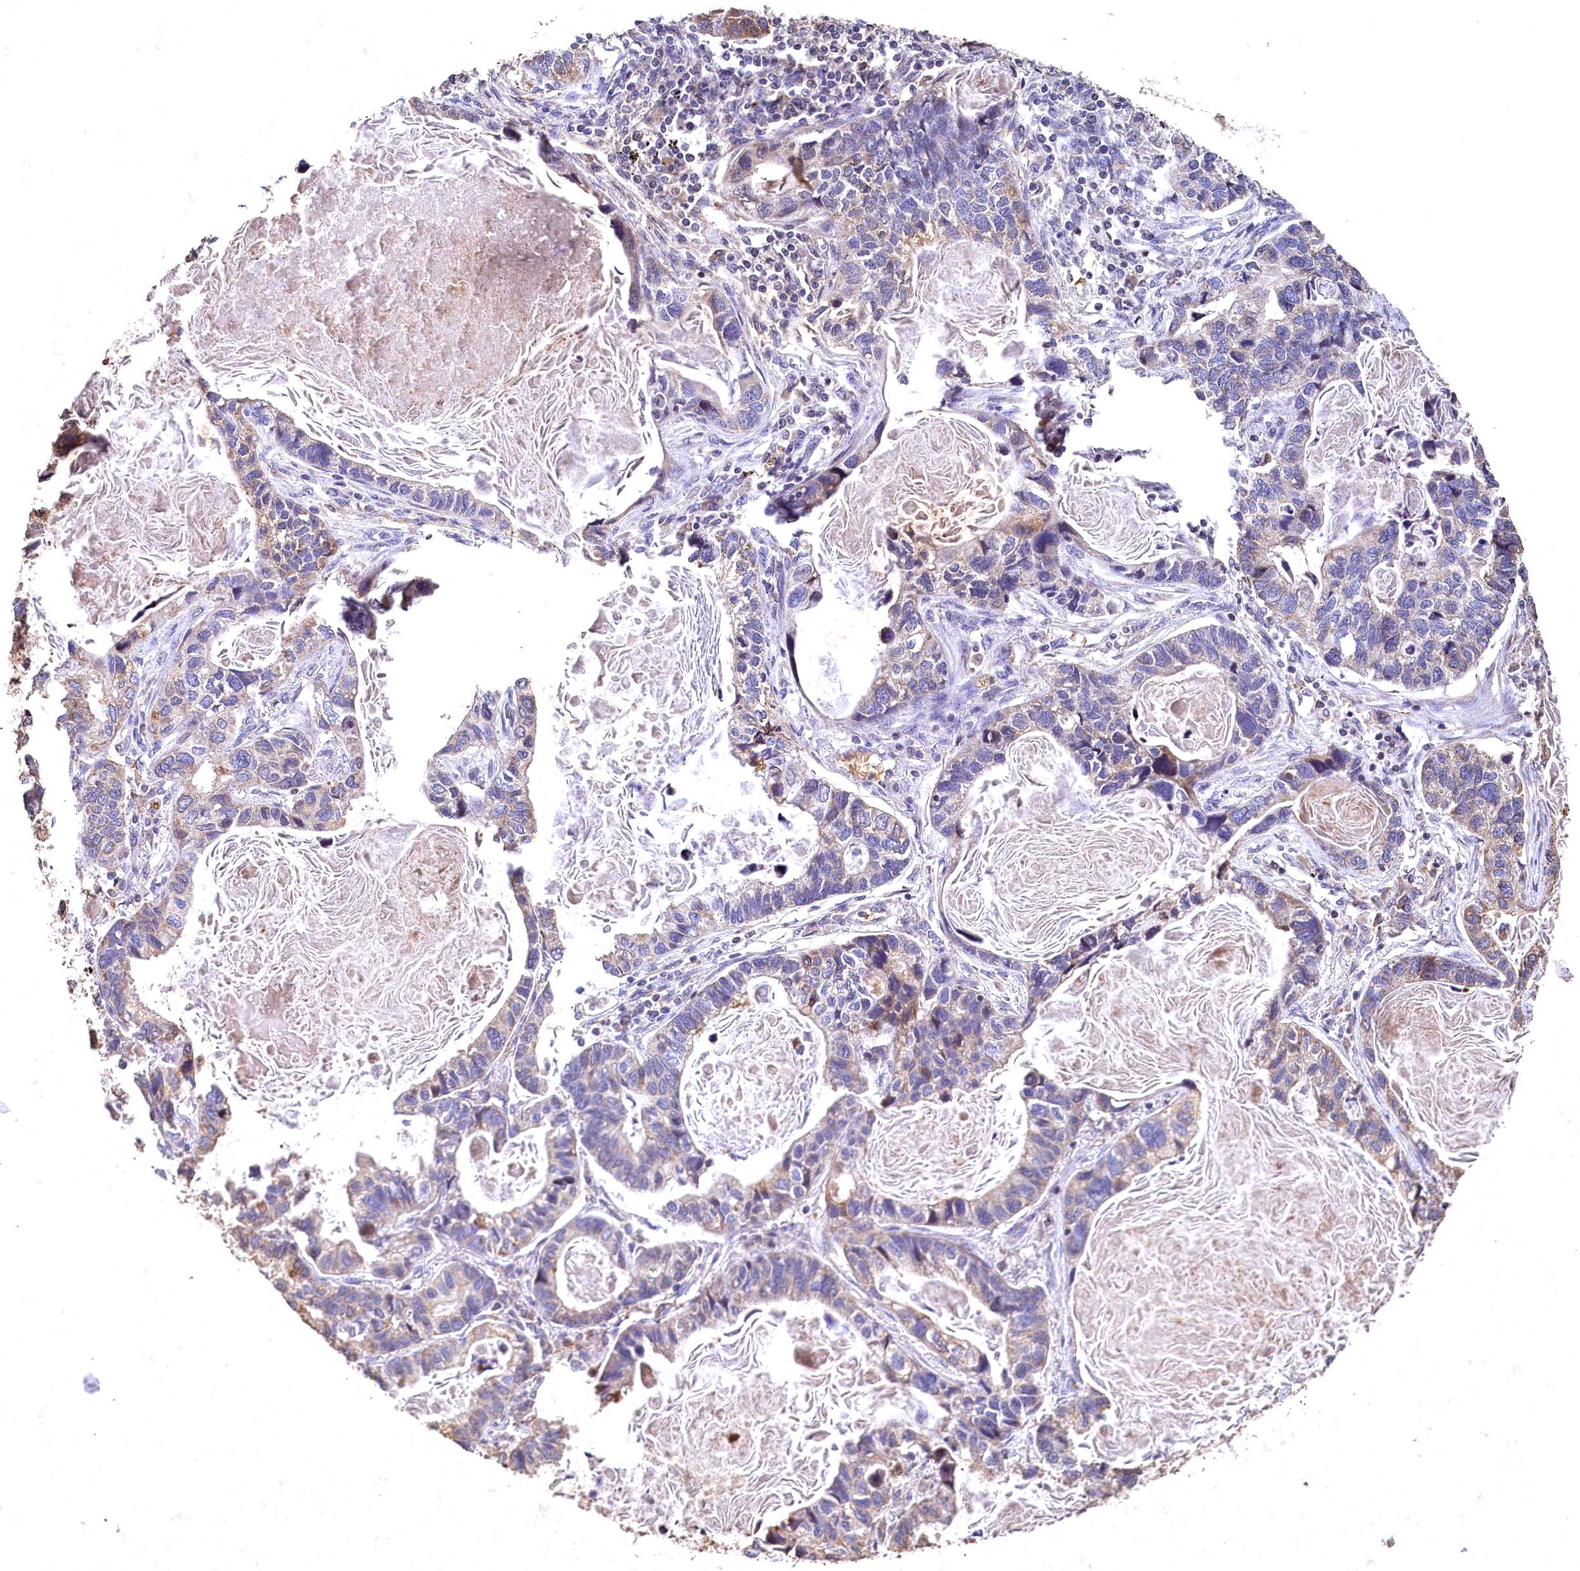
{"staining": {"intensity": "weak", "quantity": "<25%", "location": "cytoplasmic/membranous"}, "tissue": "lung cancer", "cell_type": "Tumor cells", "image_type": "cancer", "snomed": [{"axis": "morphology", "description": "Adenocarcinoma, NOS"}, {"axis": "topography", "description": "Lung"}], "caption": "Tumor cells are negative for protein expression in human lung cancer (adenocarcinoma).", "gene": "SPTA1", "patient": {"sex": "male", "age": 67}}